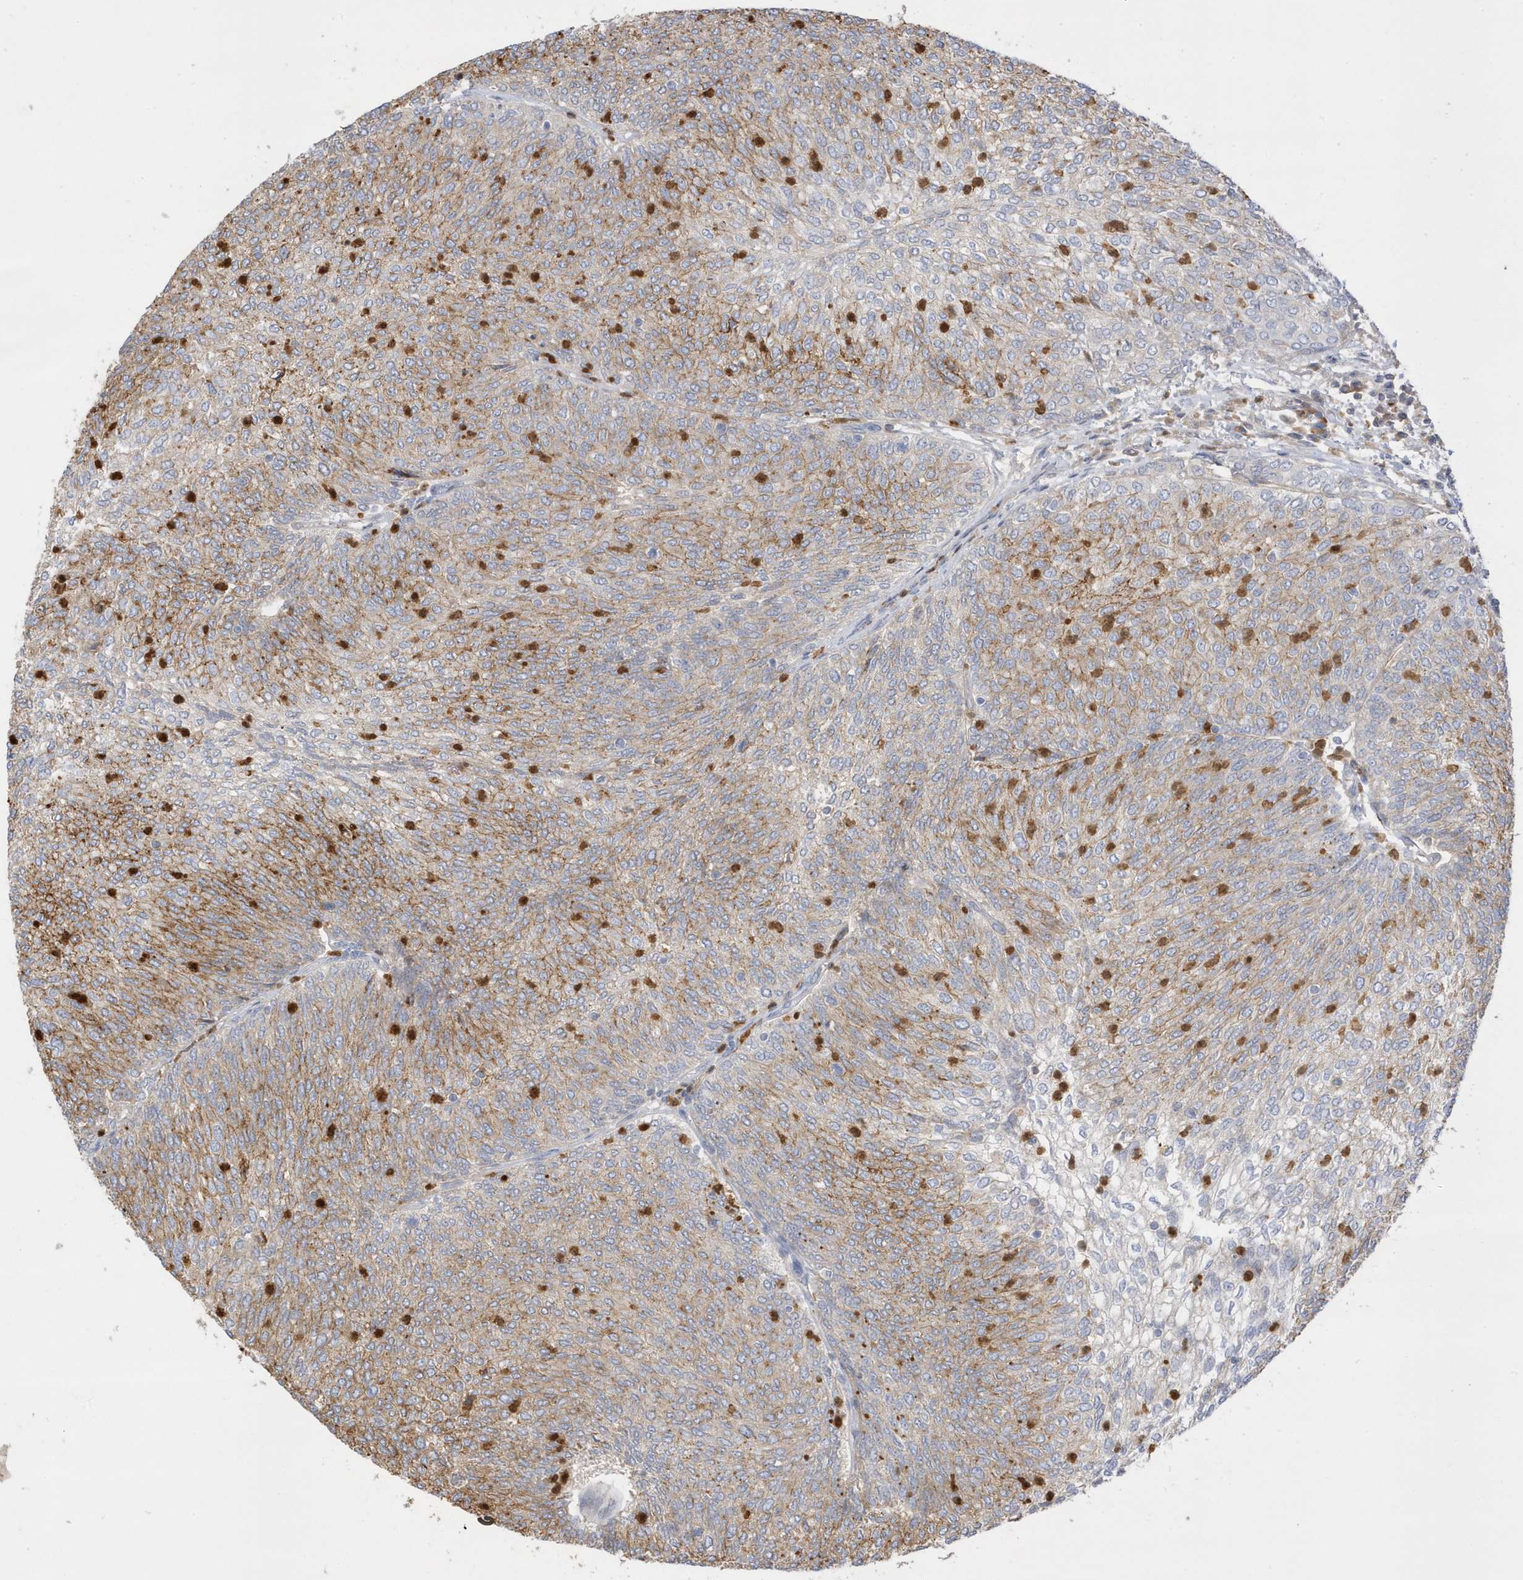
{"staining": {"intensity": "moderate", "quantity": ">75%", "location": "cytoplasmic/membranous"}, "tissue": "urothelial cancer", "cell_type": "Tumor cells", "image_type": "cancer", "snomed": [{"axis": "morphology", "description": "Urothelial carcinoma, Low grade"}, {"axis": "topography", "description": "Urinary bladder"}], "caption": "A micrograph of urothelial carcinoma (low-grade) stained for a protein demonstrates moderate cytoplasmic/membranous brown staining in tumor cells. (brown staining indicates protein expression, while blue staining denotes nuclei).", "gene": "DPP9", "patient": {"sex": "female", "age": 79}}